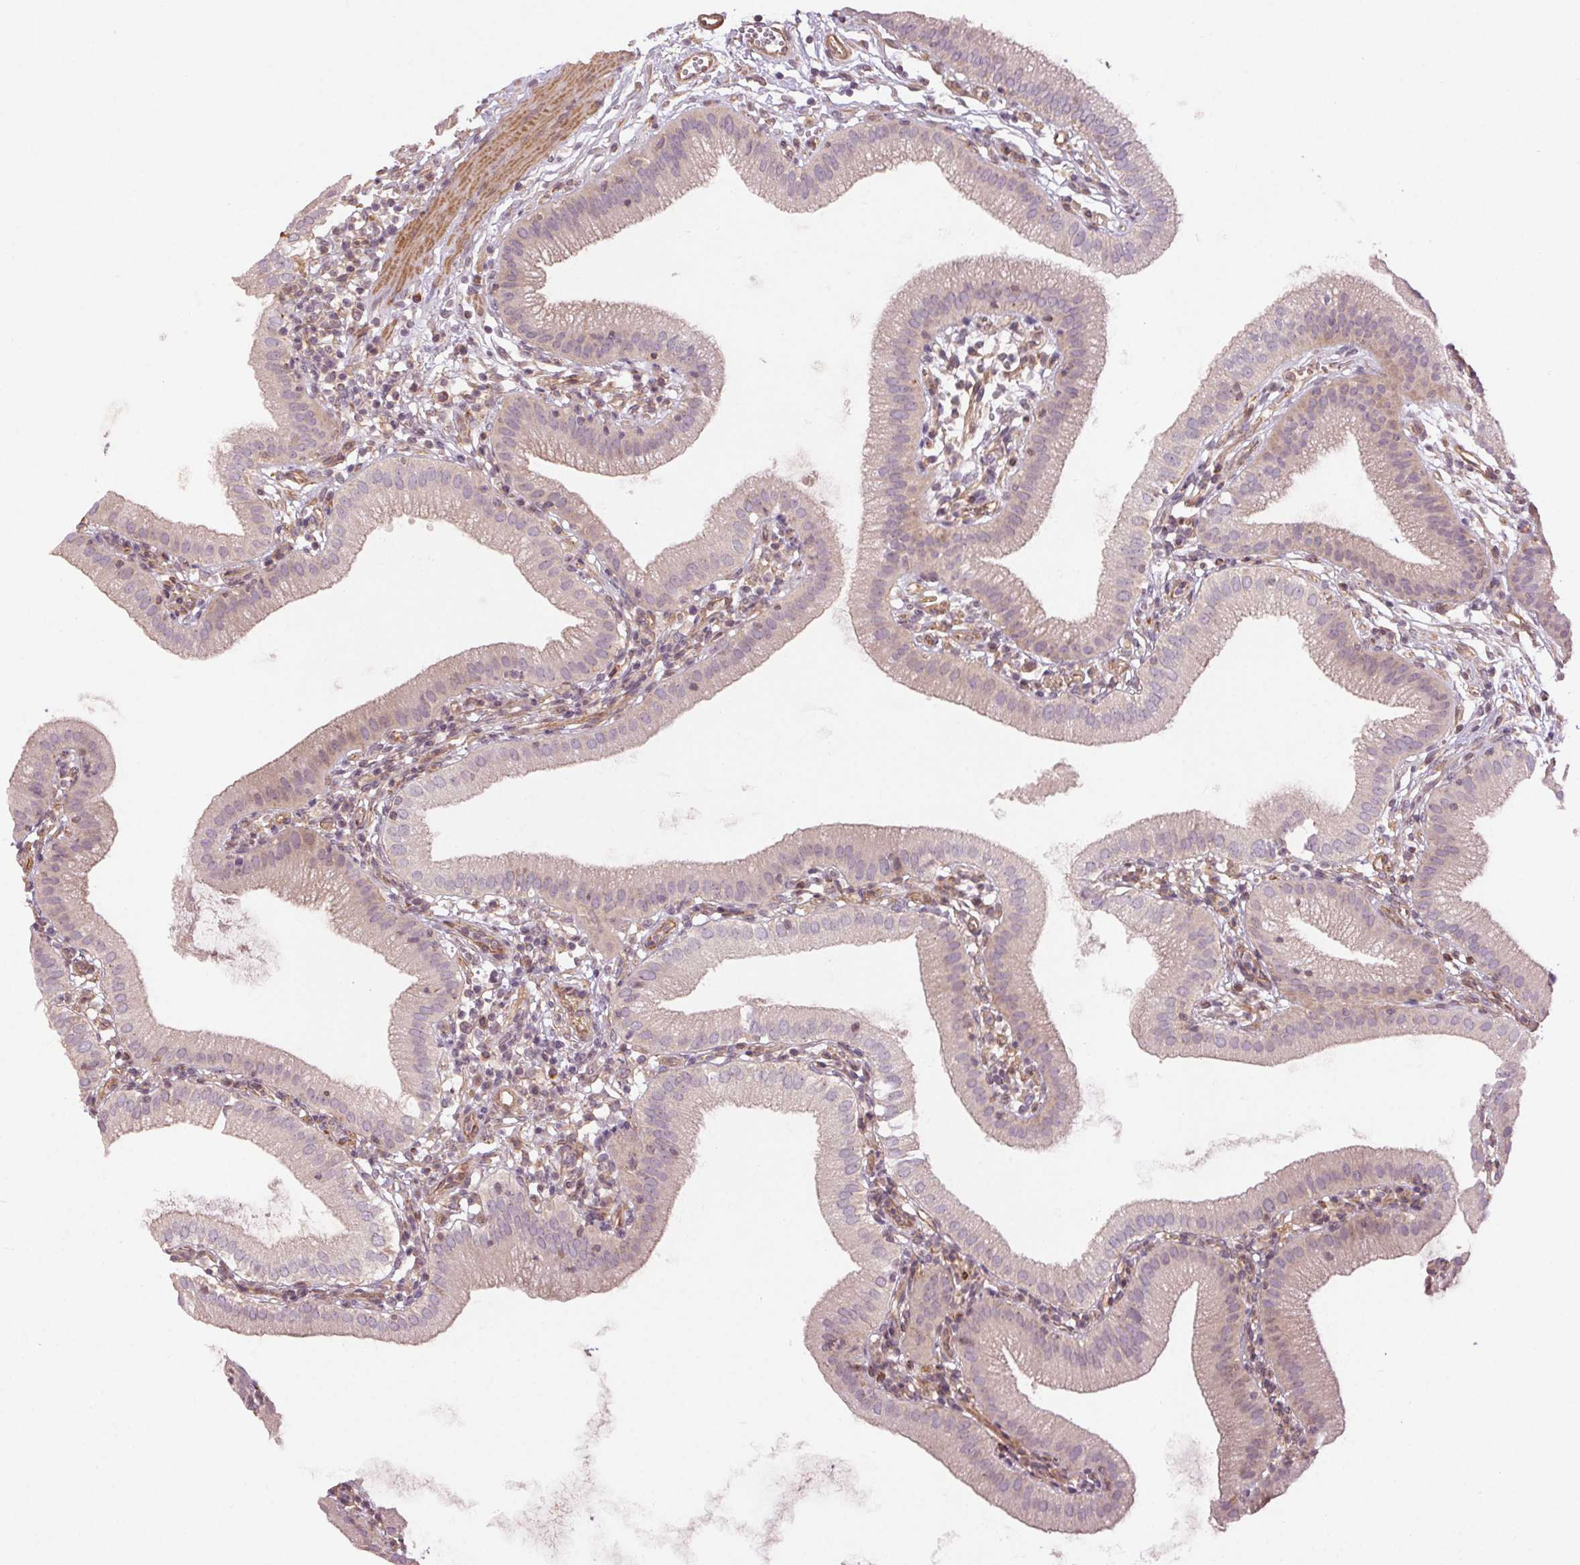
{"staining": {"intensity": "weak", "quantity": "<25%", "location": "cytoplasmic/membranous"}, "tissue": "gallbladder", "cell_type": "Glandular cells", "image_type": "normal", "snomed": [{"axis": "morphology", "description": "Normal tissue, NOS"}, {"axis": "topography", "description": "Gallbladder"}], "caption": "A high-resolution micrograph shows IHC staining of unremarkable gallbladder, which displays no significant staining in glandular cells. Nuclei are stained in blue.", "gene": "CCSER1", "patient": {"sex": "female", "age": 65}}